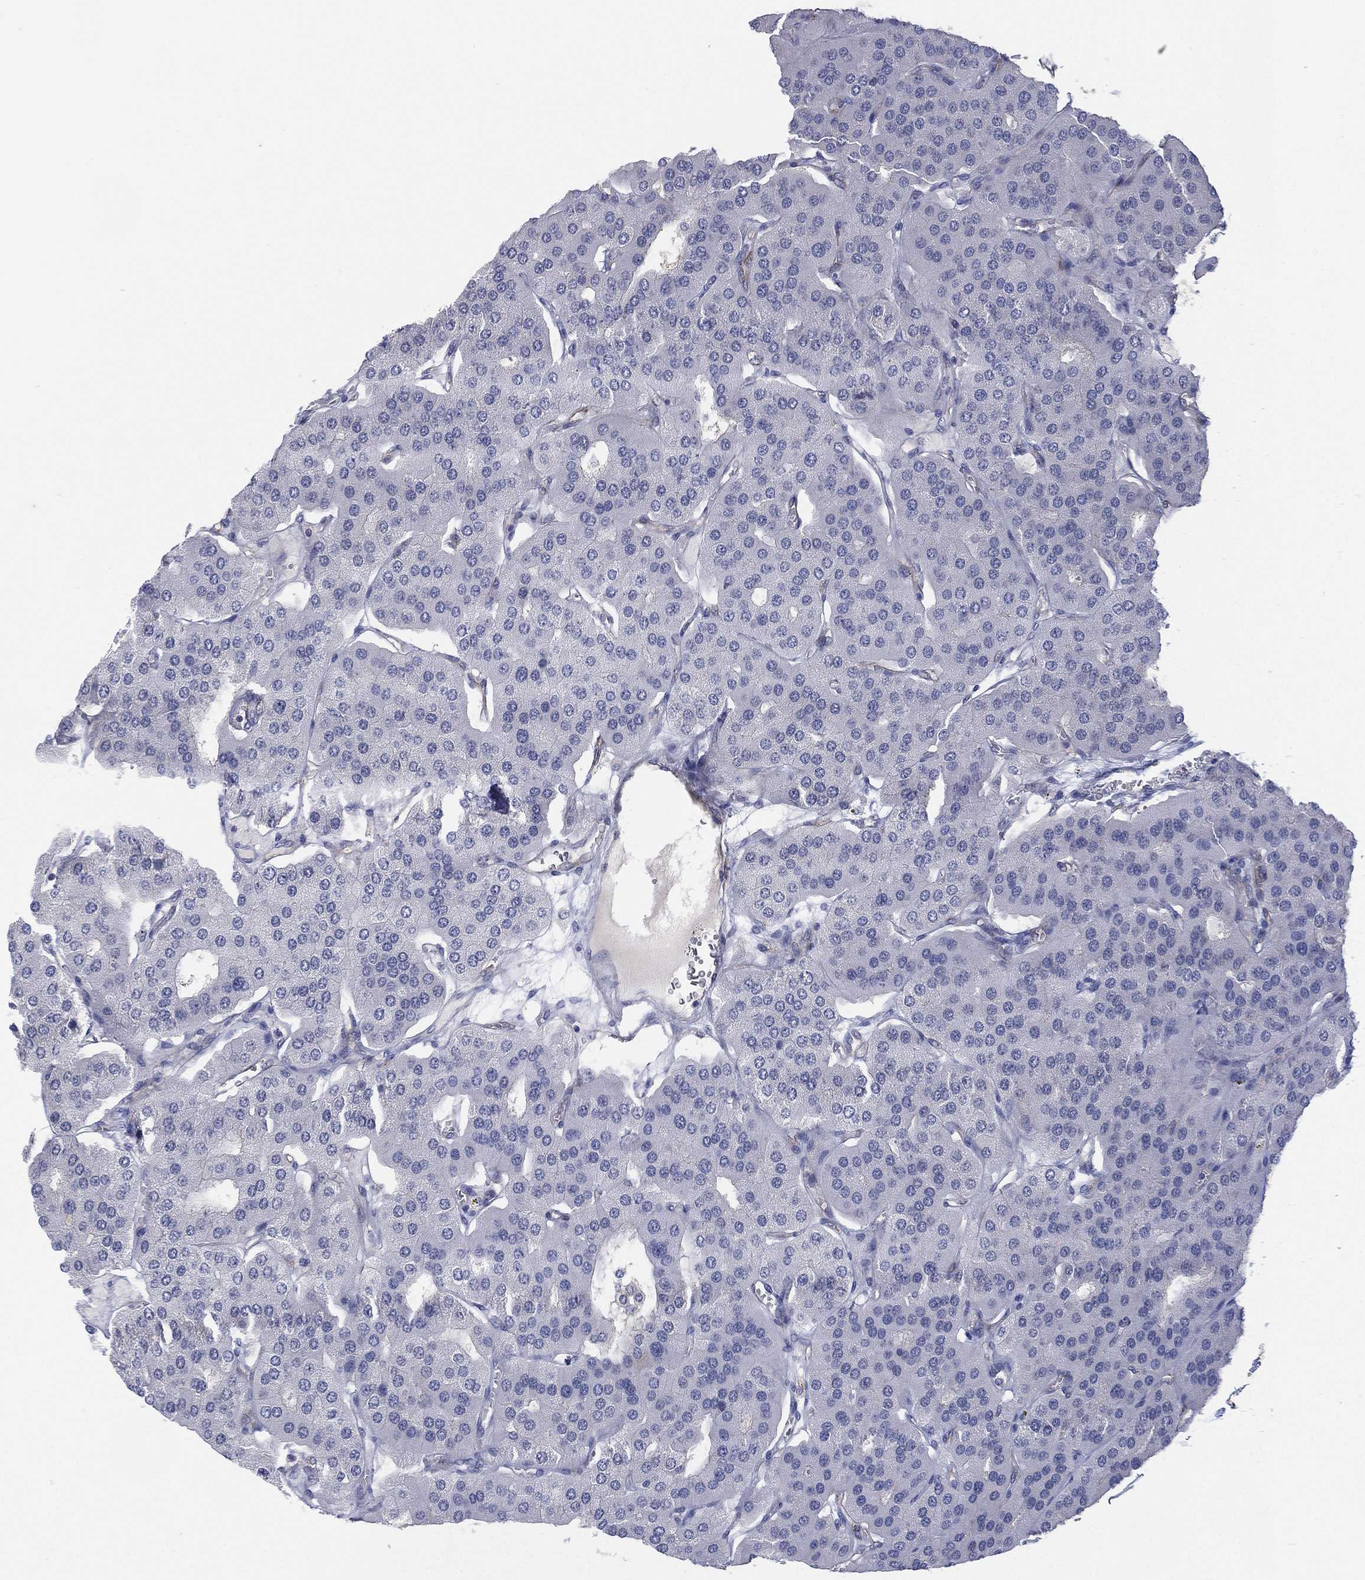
{"staining": {"intensity": "negative", "quantity": "none", "location": "none"}, "tissue": "parathyroid gland", "cell_type": "Glandular cells", "image_type": "normal", "snomed": [{"axis": "morphology", "description": "Normal tissue, NOS"}, {"axis": "morphology", "description": "Adenoma, NOS"}, {"axis": "topography", "description": "Parathyroid gland"}], "caption": "This is an IHC image of benign human parathyroid gland. There is no positivity in glandular cells.", "gene": "C5orf46", "patient": {"sex": "female", "age": 86}}